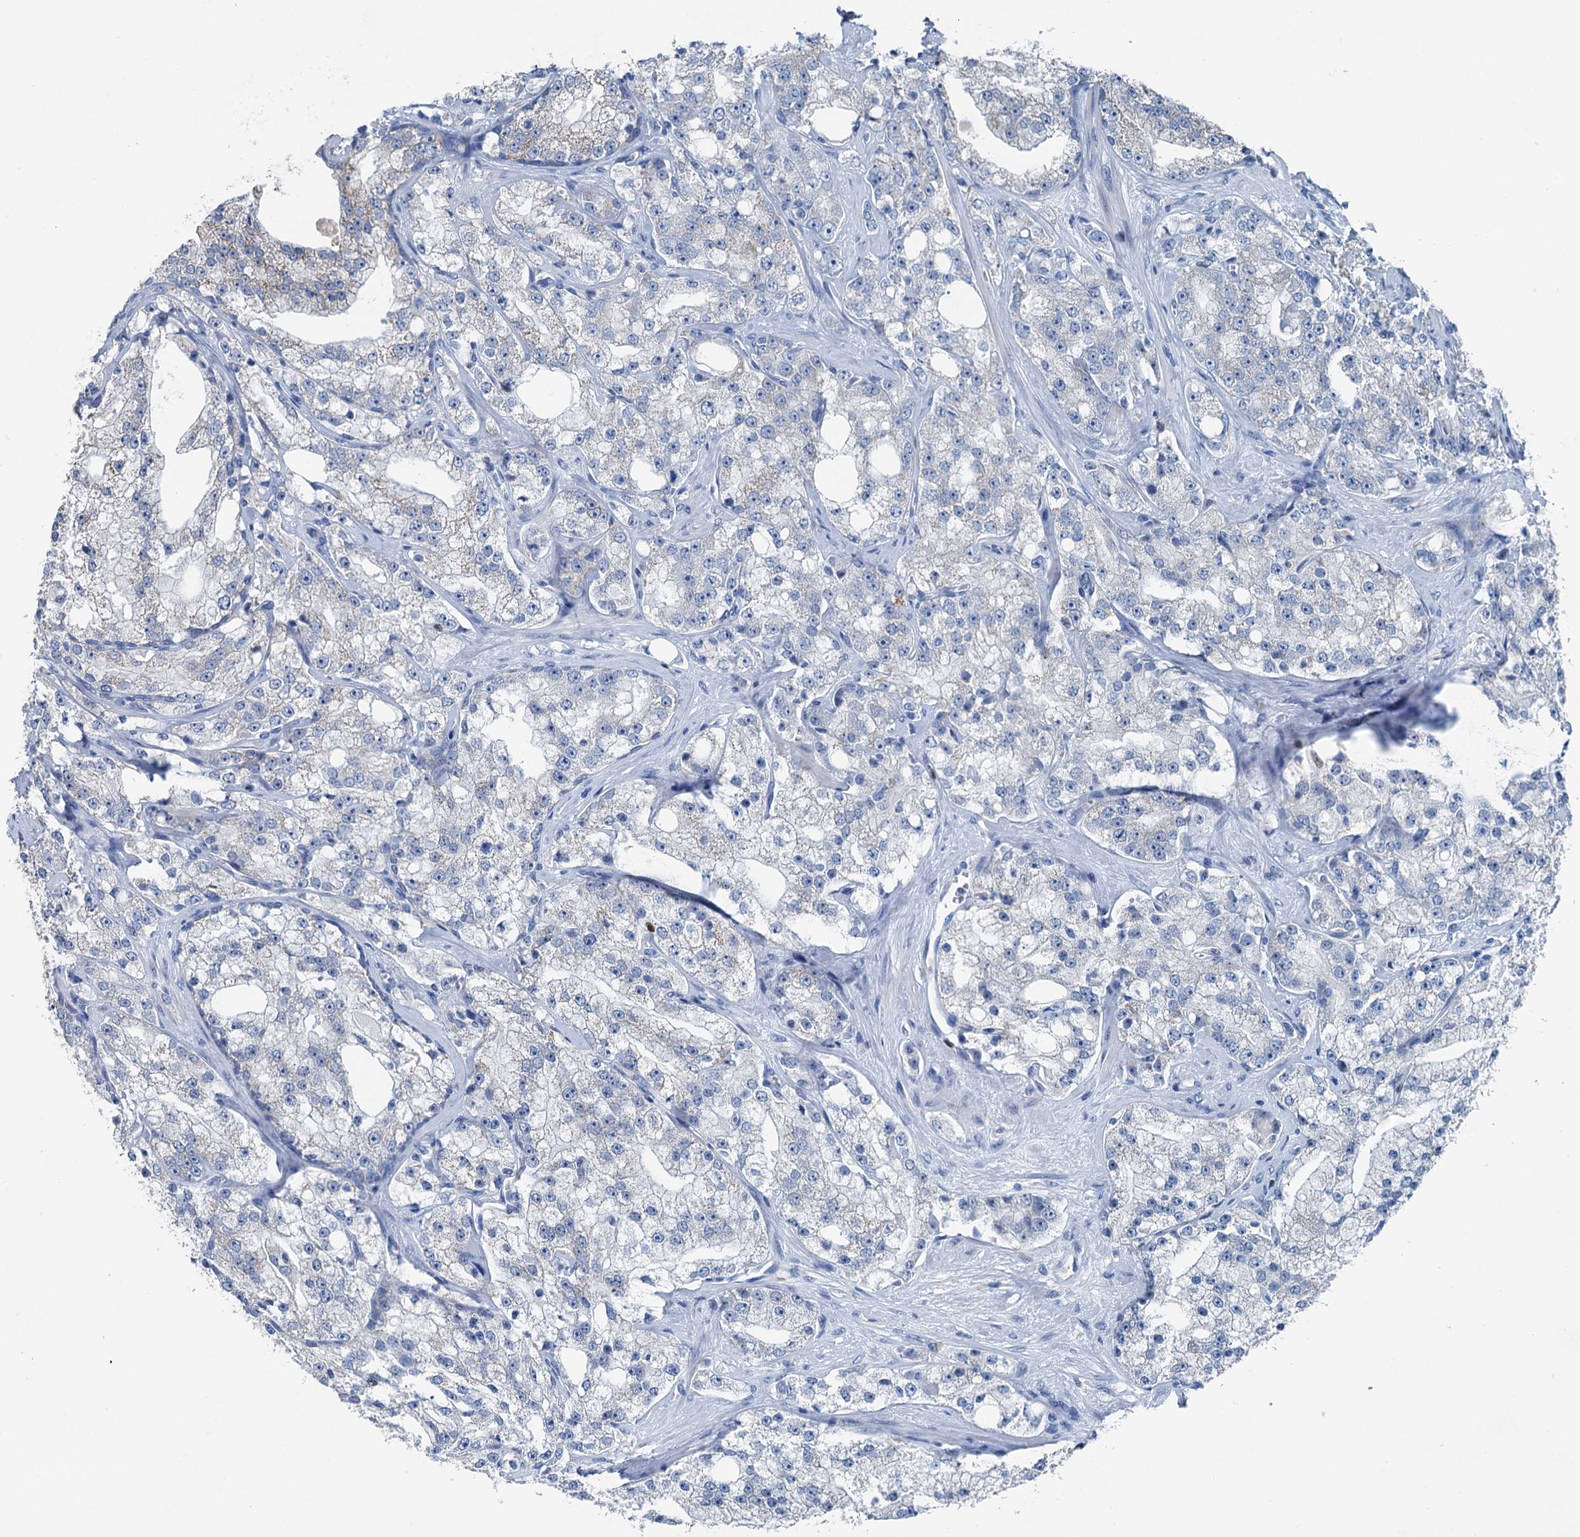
{"staining": {"intensity": "negative", "quantity": "none", "location": "none"}, "tissue": "prostate cancer", "cell_type": "Tumor cells", "image_type": "cancer", "snomed": [{"axis": "morphology", "description": "Adenocarcinoma, High grade"}, {"axis": "topography", "description": "Prostate"}], "caption": "This is an immunohistochemistry (IHC) micrograph of human adenocarcinoma (high-grade) (prostate). There is no staining in tumor cells.", "gene": "ELP4", "patient": {"sex": "male", "age": 64}}